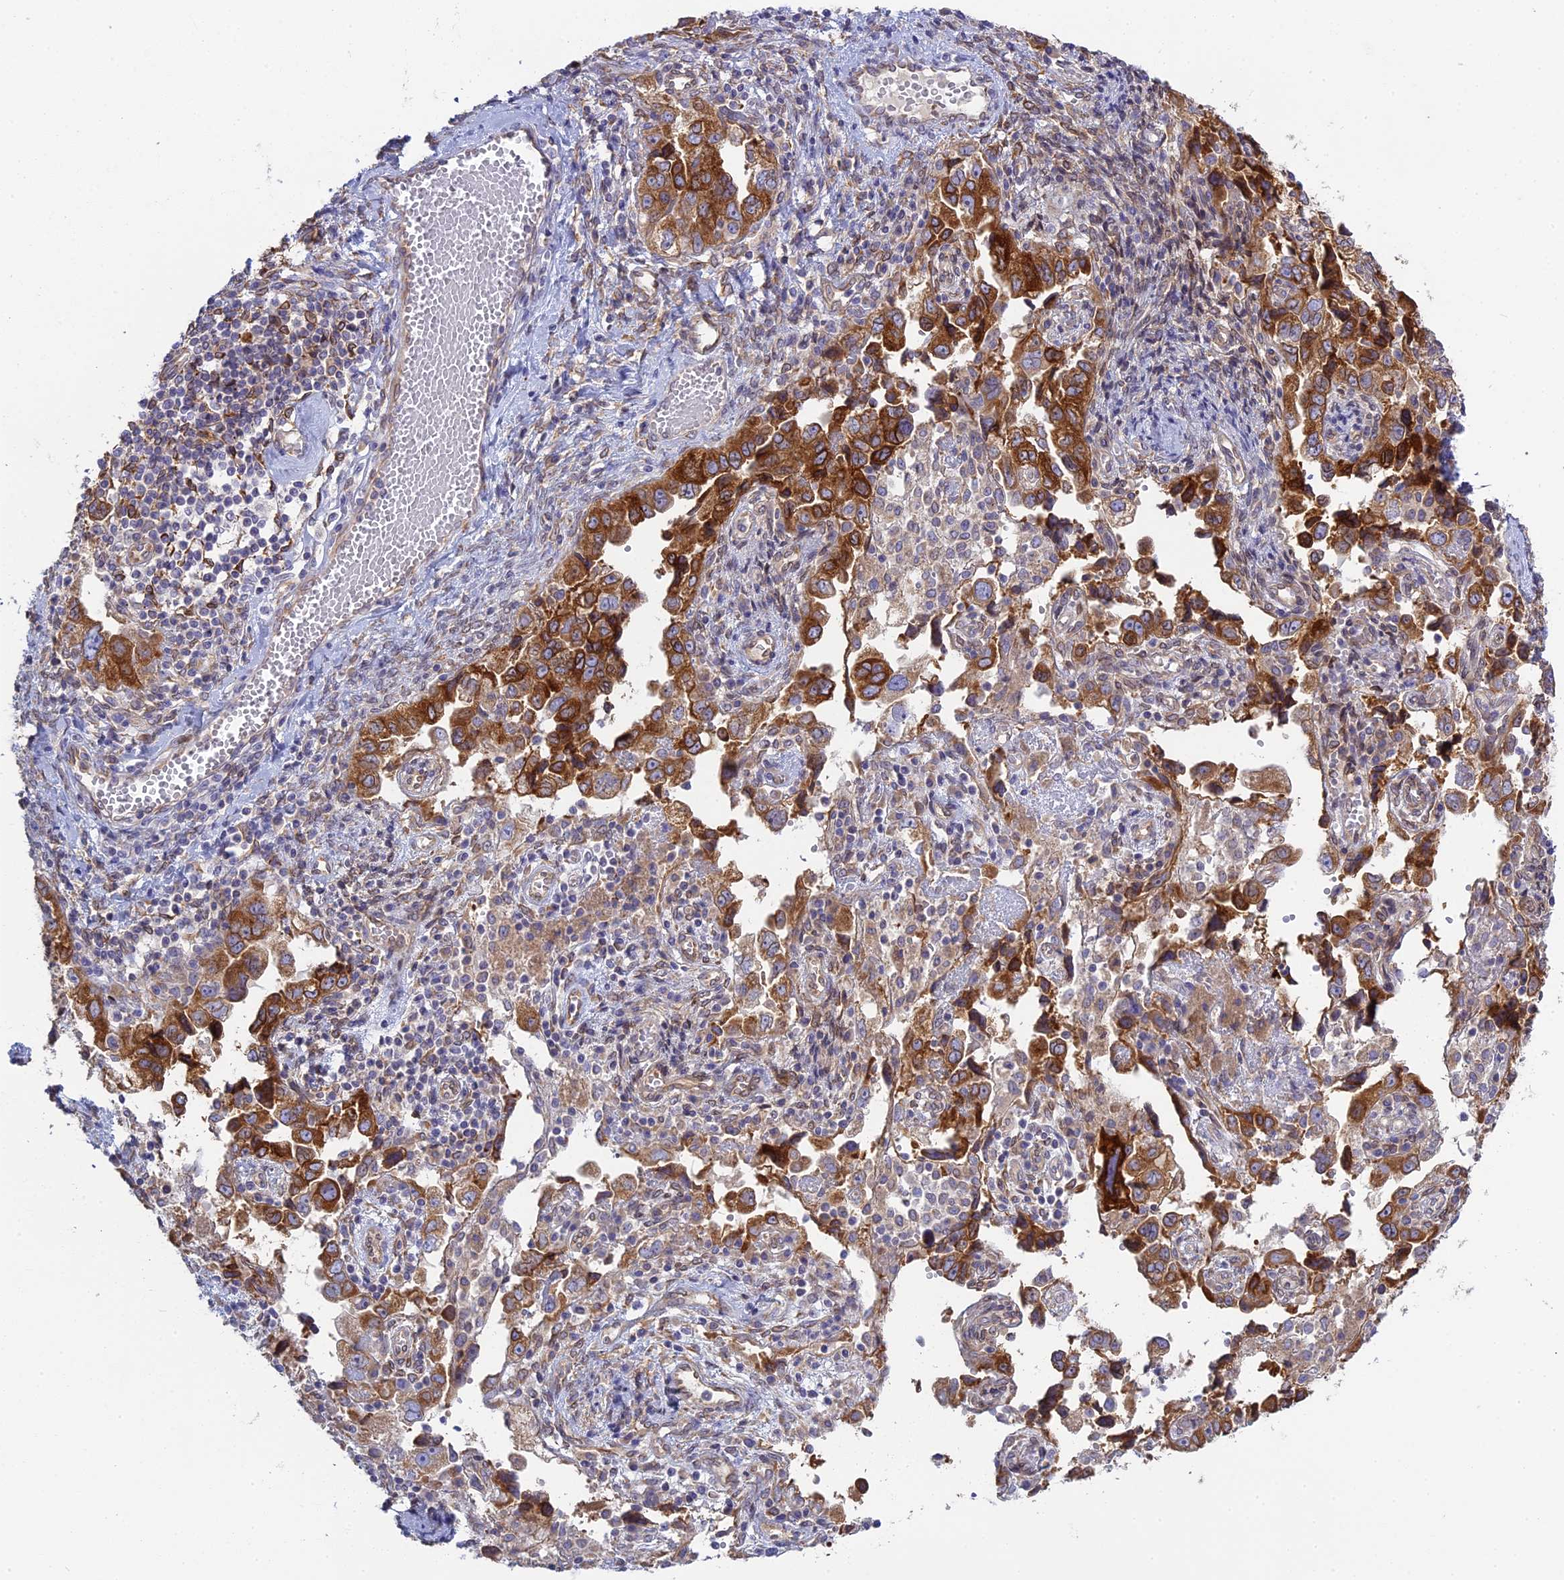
{"staining": {"intensity": "strong", "quantity": "25%-75%", "location": "cytoplasmic/membranous"}, "tissue": "ovarian cancer", "cell_type": "Tumor cells", "image_type": "cancer", "snomed": [{"axis": "morphology", "description": "Carcinoma, NOS"}, {"axis": "morphology", "description": "Cystadenocarcinoma, serous, NOS"}, {"axis": "topography", "description": "Ovary"}], "caption": "The immunohistochemical stain labels strong cytoplasmic/membranous positivity in tumor cells of ovarian cancer tissue.", "gene": "TLCD1", "patient": {"sex": "female", "age": 69}}